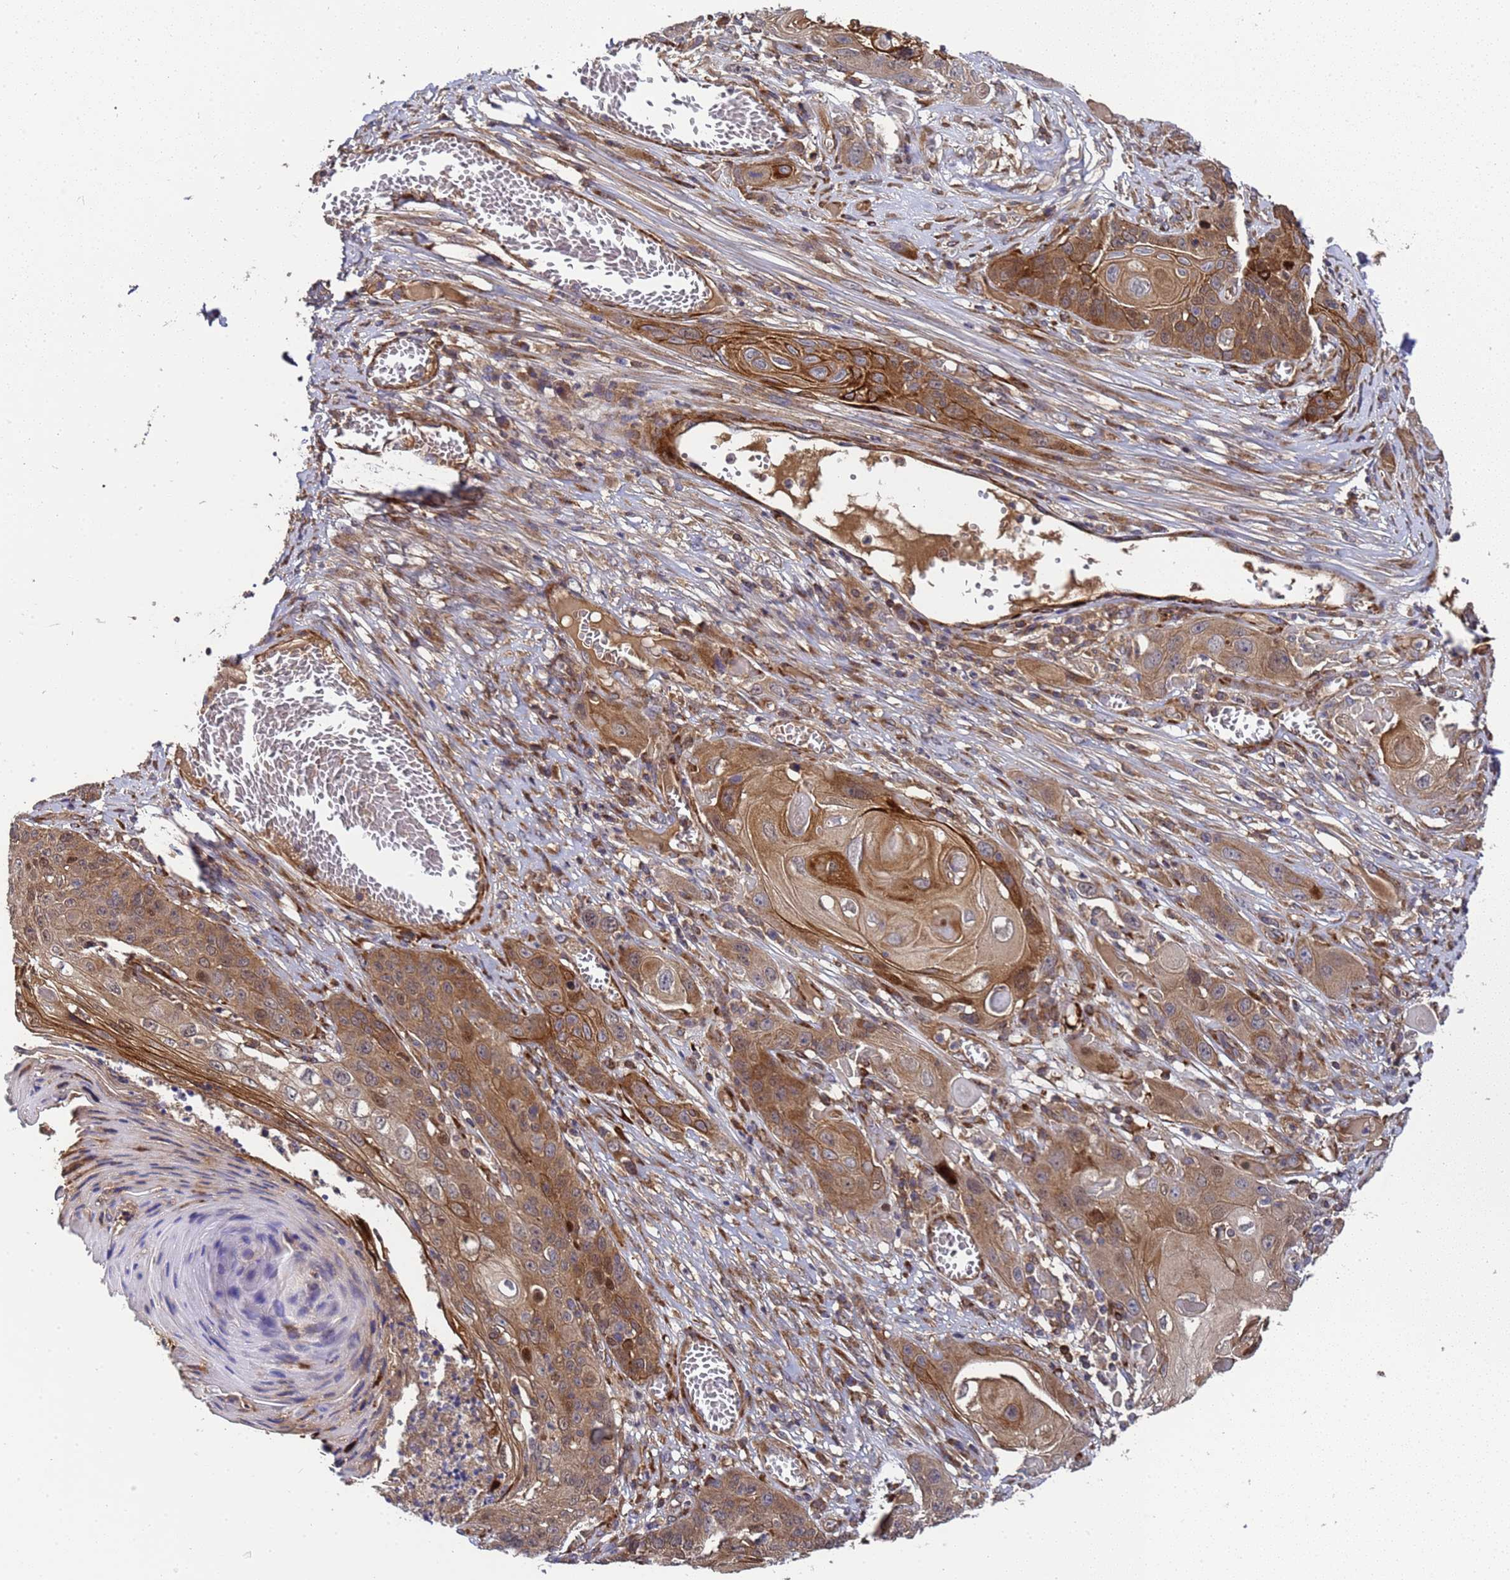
{"staining": {"intensity": "moderate", "quantity": ">75%", "location": "cytoplasmic/membranous,nuclear"}, "tissue": "skin cancer", "cell_type": "Tumor cells", "image_type": "cancer", "snomed": [{"axis": "morphology", "description": "Squamous cell carcinoma, NOS"}, {"axis": "topography", "description": "Skin"}], "caption": "The image reveals staining of skin cancer, revealing moderate cytoplasmic/membranous and nuclear protein positivity (brown color) within tumor cells.", "gene": "MOCS1", "patient": {"sex": "male", "age": 55}}